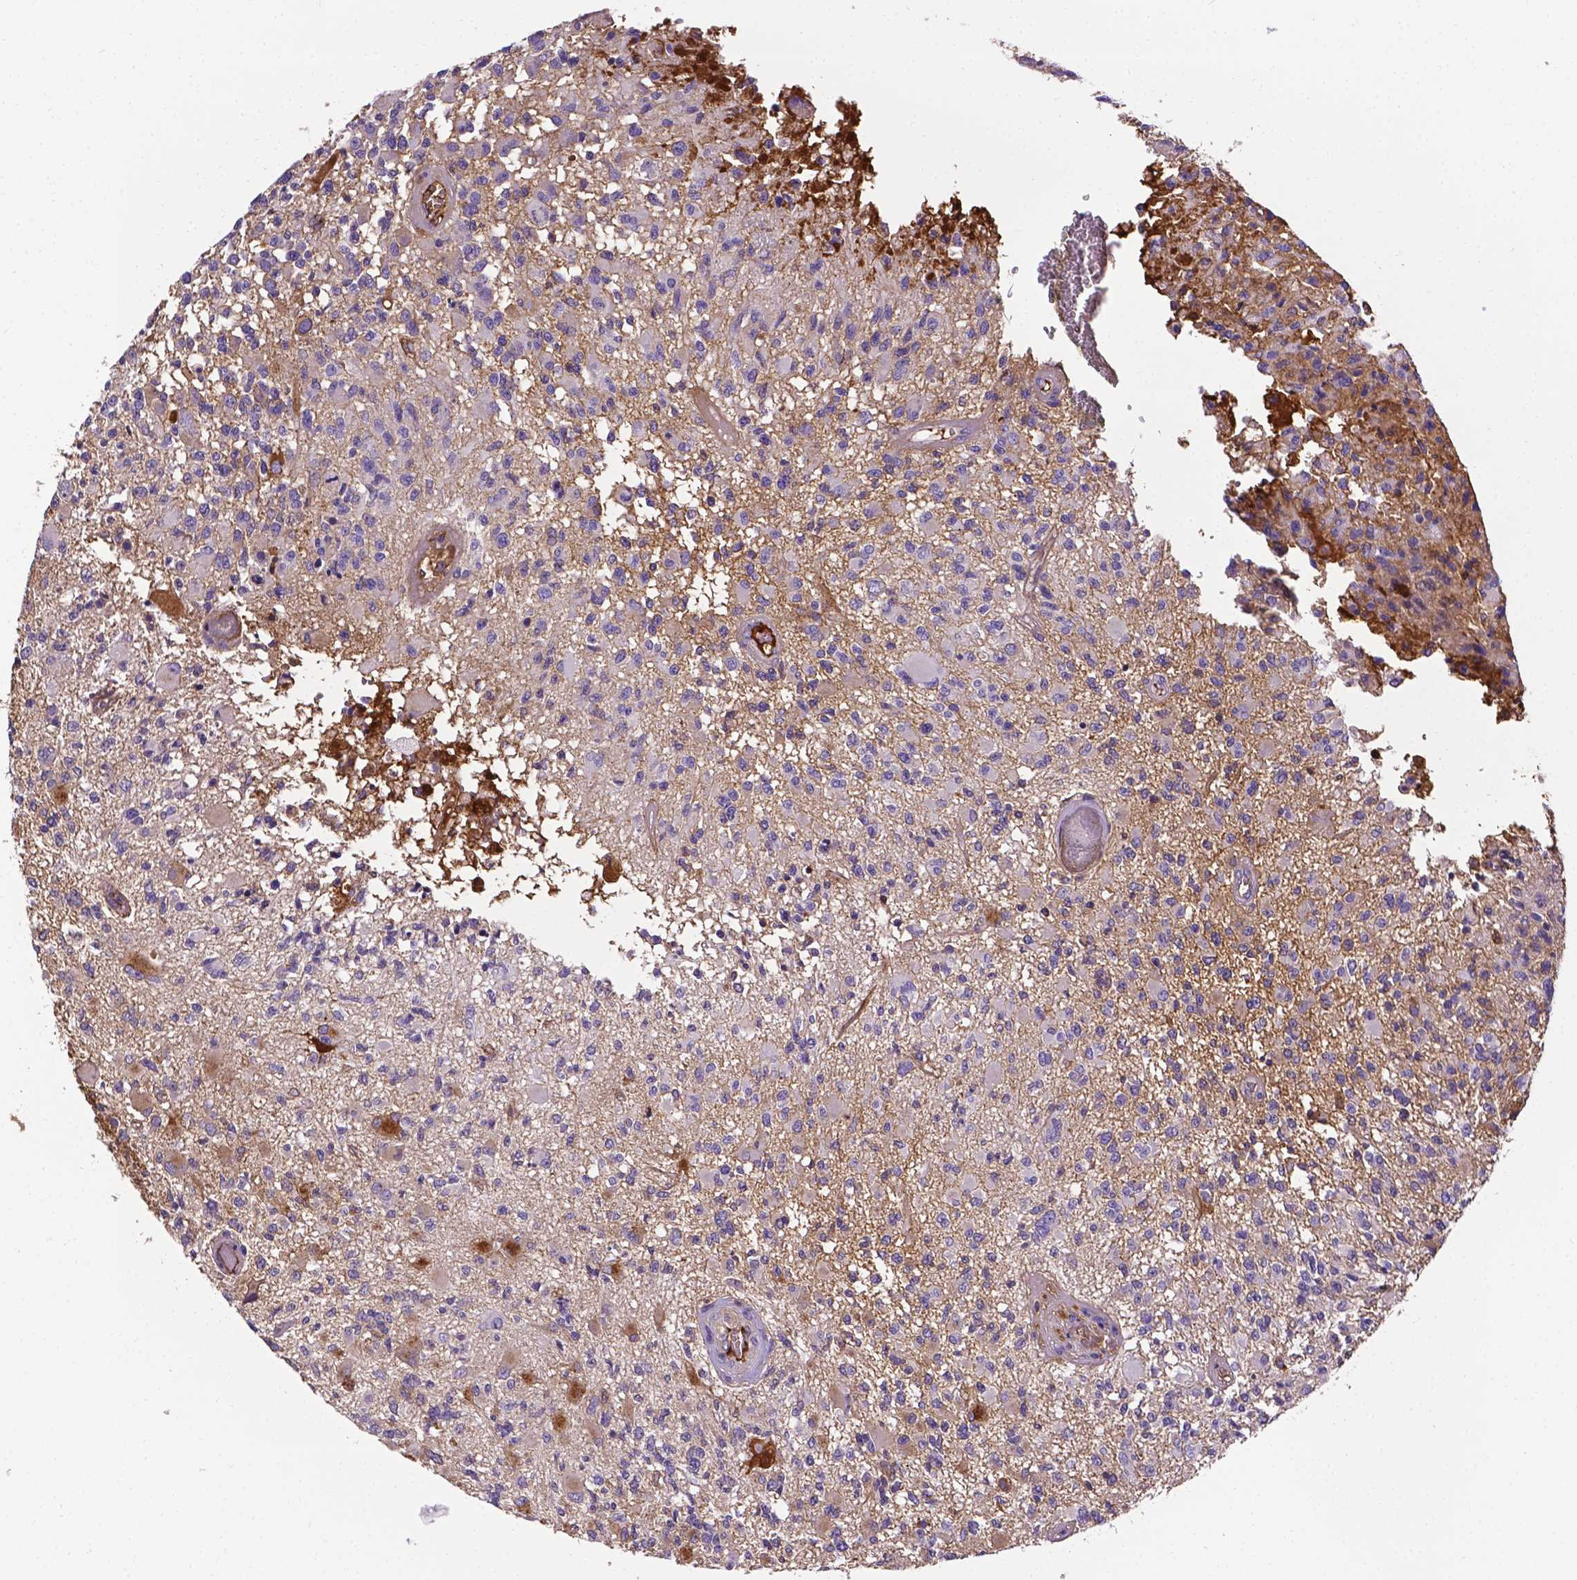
{"staining": {"intensity": "negative", "quantity": "none", "location": "none"}, "tissue": "glioma", "cell_type": "Tumor cells", "image_type": "cancer", "snomed": [{"axis": "morphology", "description": "Glioma, malignant, High grade"}, {"axis": "topography", "description": "Brain"}], "caption": "High magnification brightfield microscopy of glioma stained with DAB (3,3'-diaminobenzidine) (brown) and counterstained with hematoxylin (blue): tumor cells show no significant staining.", "gene": "APOE", "patient": {"sex": "female", "age": 63}}